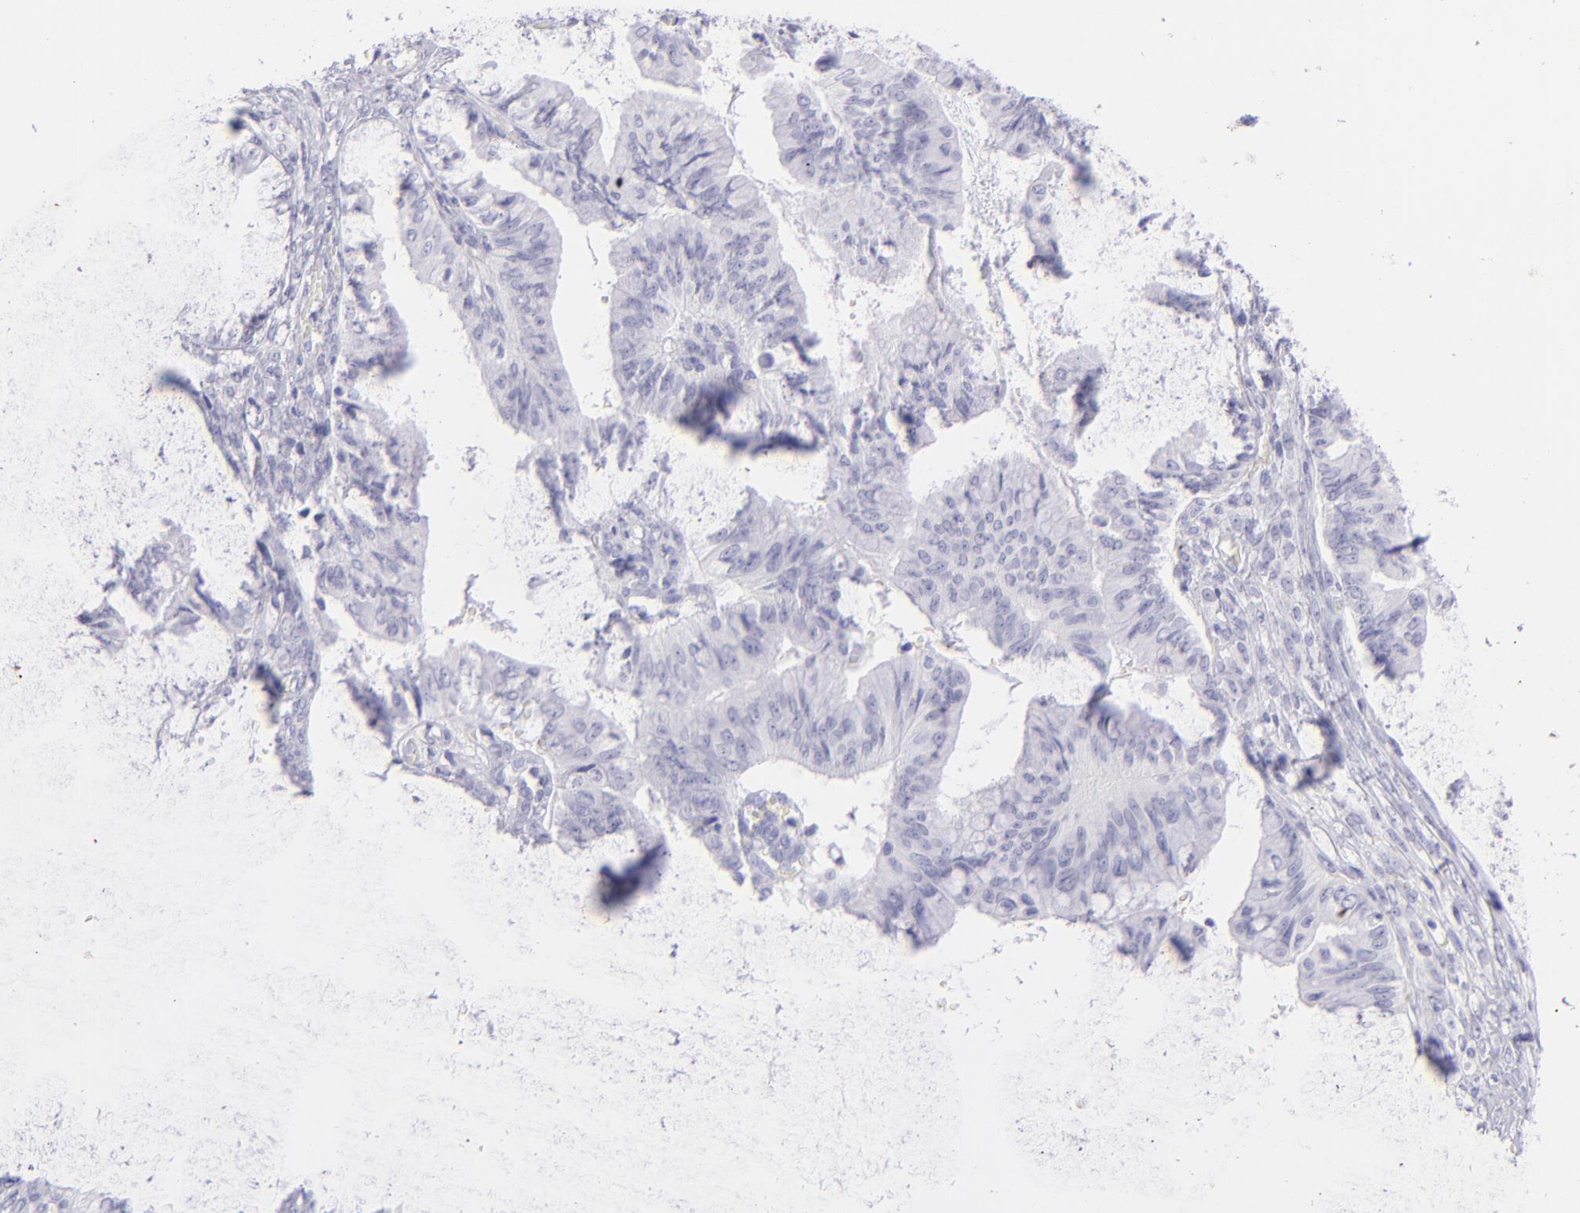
{"staining": {"intensity": "negative", "quantity": "none", "location": "none"}, "tissue": "ovarian cancer", "cell_type": "Tumor cells", "image_type": "cancer", "snomed": [{"axis": "morphology", "description": "Cystadenocarcinoma, mucinous, NOS"}, {"axis": "topography", "description": "Ovary"}], "caption": "The immunohistochemistry image has no significant positivity in tumor cells of ovarian mucinous cystadenocarcinoma tissue.", "gene": "CD72", "patient": {"sex": "female", "age": 36}}